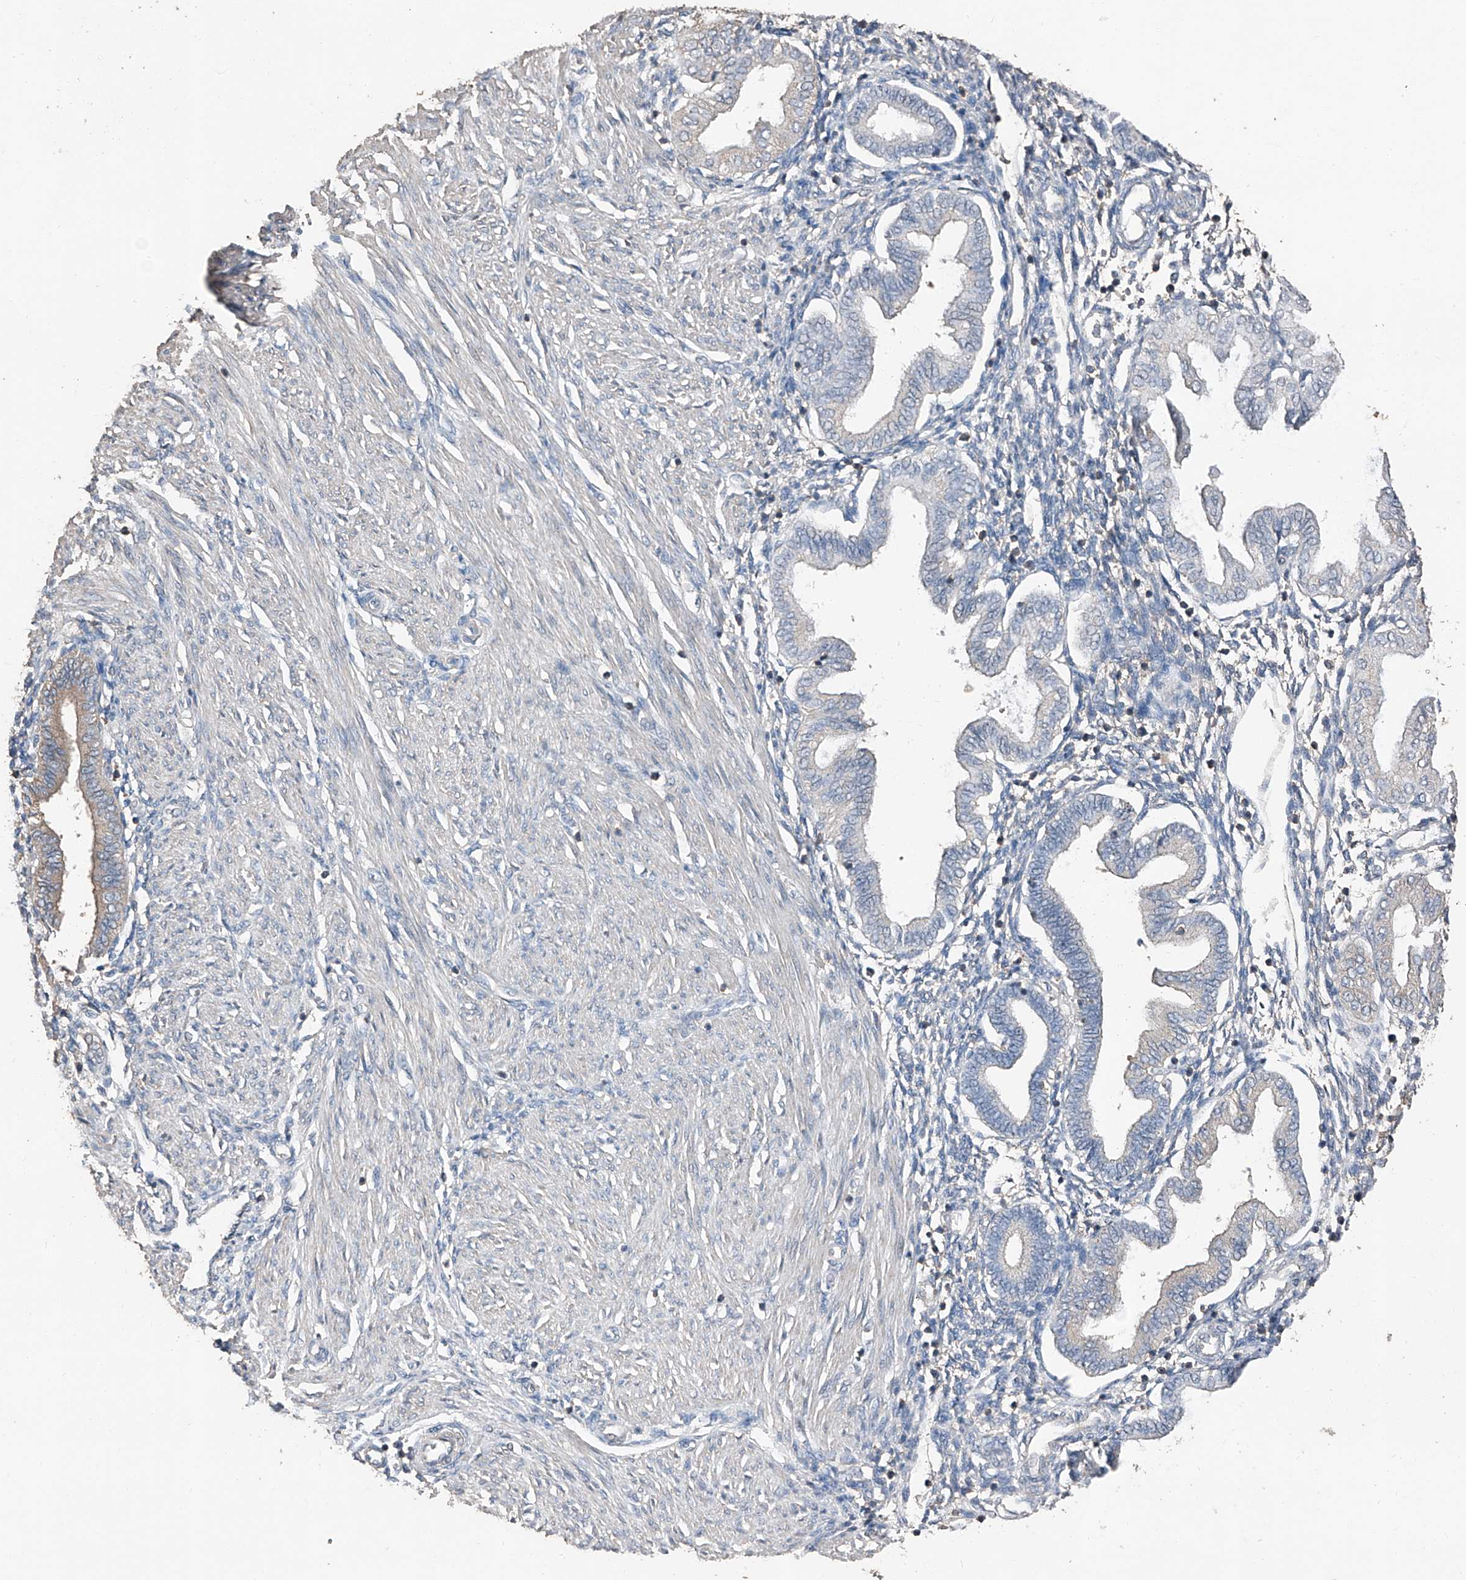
{"staining": {"intensity": "negative", "quantity": "none", "location": "none"}, "tissue": "endometrium", "cell_type": "Cells in endometrial stroma", "image_type": "normal", "snomed": [{"axis": "morphology", "description": "Normal tissue, NOS"}, {"axis": "topography", "description": "Endometrium"}], "caption": "Immunohistochemistry (IHC) photomicrograph of normal endometrium: endometrium stained with DAB (3,3'-diaminobenzidine) shows no significant protein expression in cells in endometrial stroma.", "gene": "MAMLD1", "patient": {"sex": "female", "age": 53}}